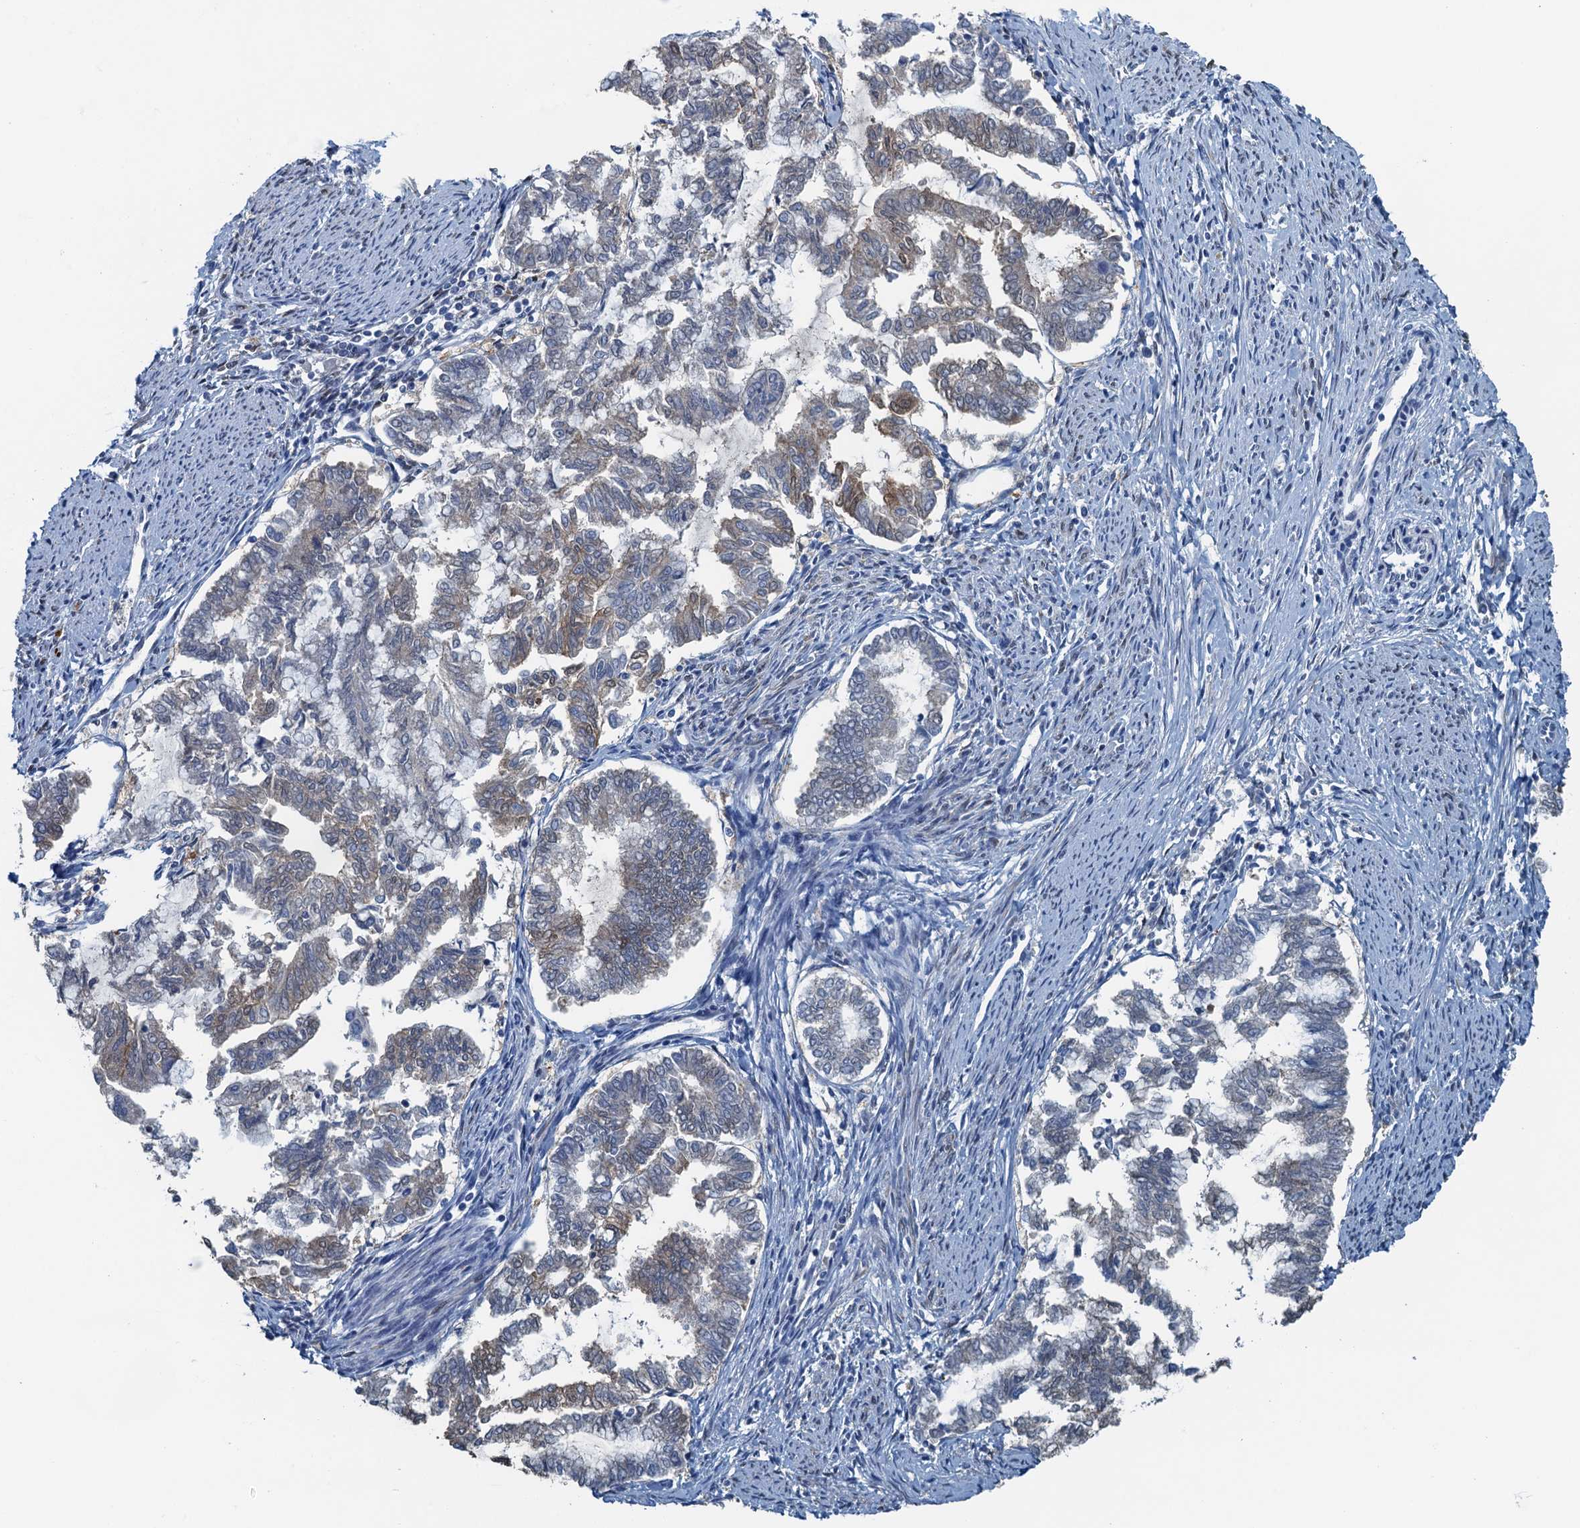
{"staining": {"intensity": "weak", "quantity": "<25%", "location": "nuclear"}, "tissue": "endometrial cancer", "cell_type": "Tumor cells", "image_type": "cancer", "snomed": [{"axis": "morphology", "description": "Adenocarcinoma, NOS"}, {"axis": "topography", "description": "Endometrium"}], "caption": "Immunohistochemistry image of endometrial cancer stained for a protein (brown), which demonstrates no positivity in tumor cells. The staining is performed using DAB (3,3'-diaminobenzidine) brown chromogen with nuclei counter-stained in using hematoxylin.", "gene": "AHCY", "patient": {"sex": "female", "age": 79}}